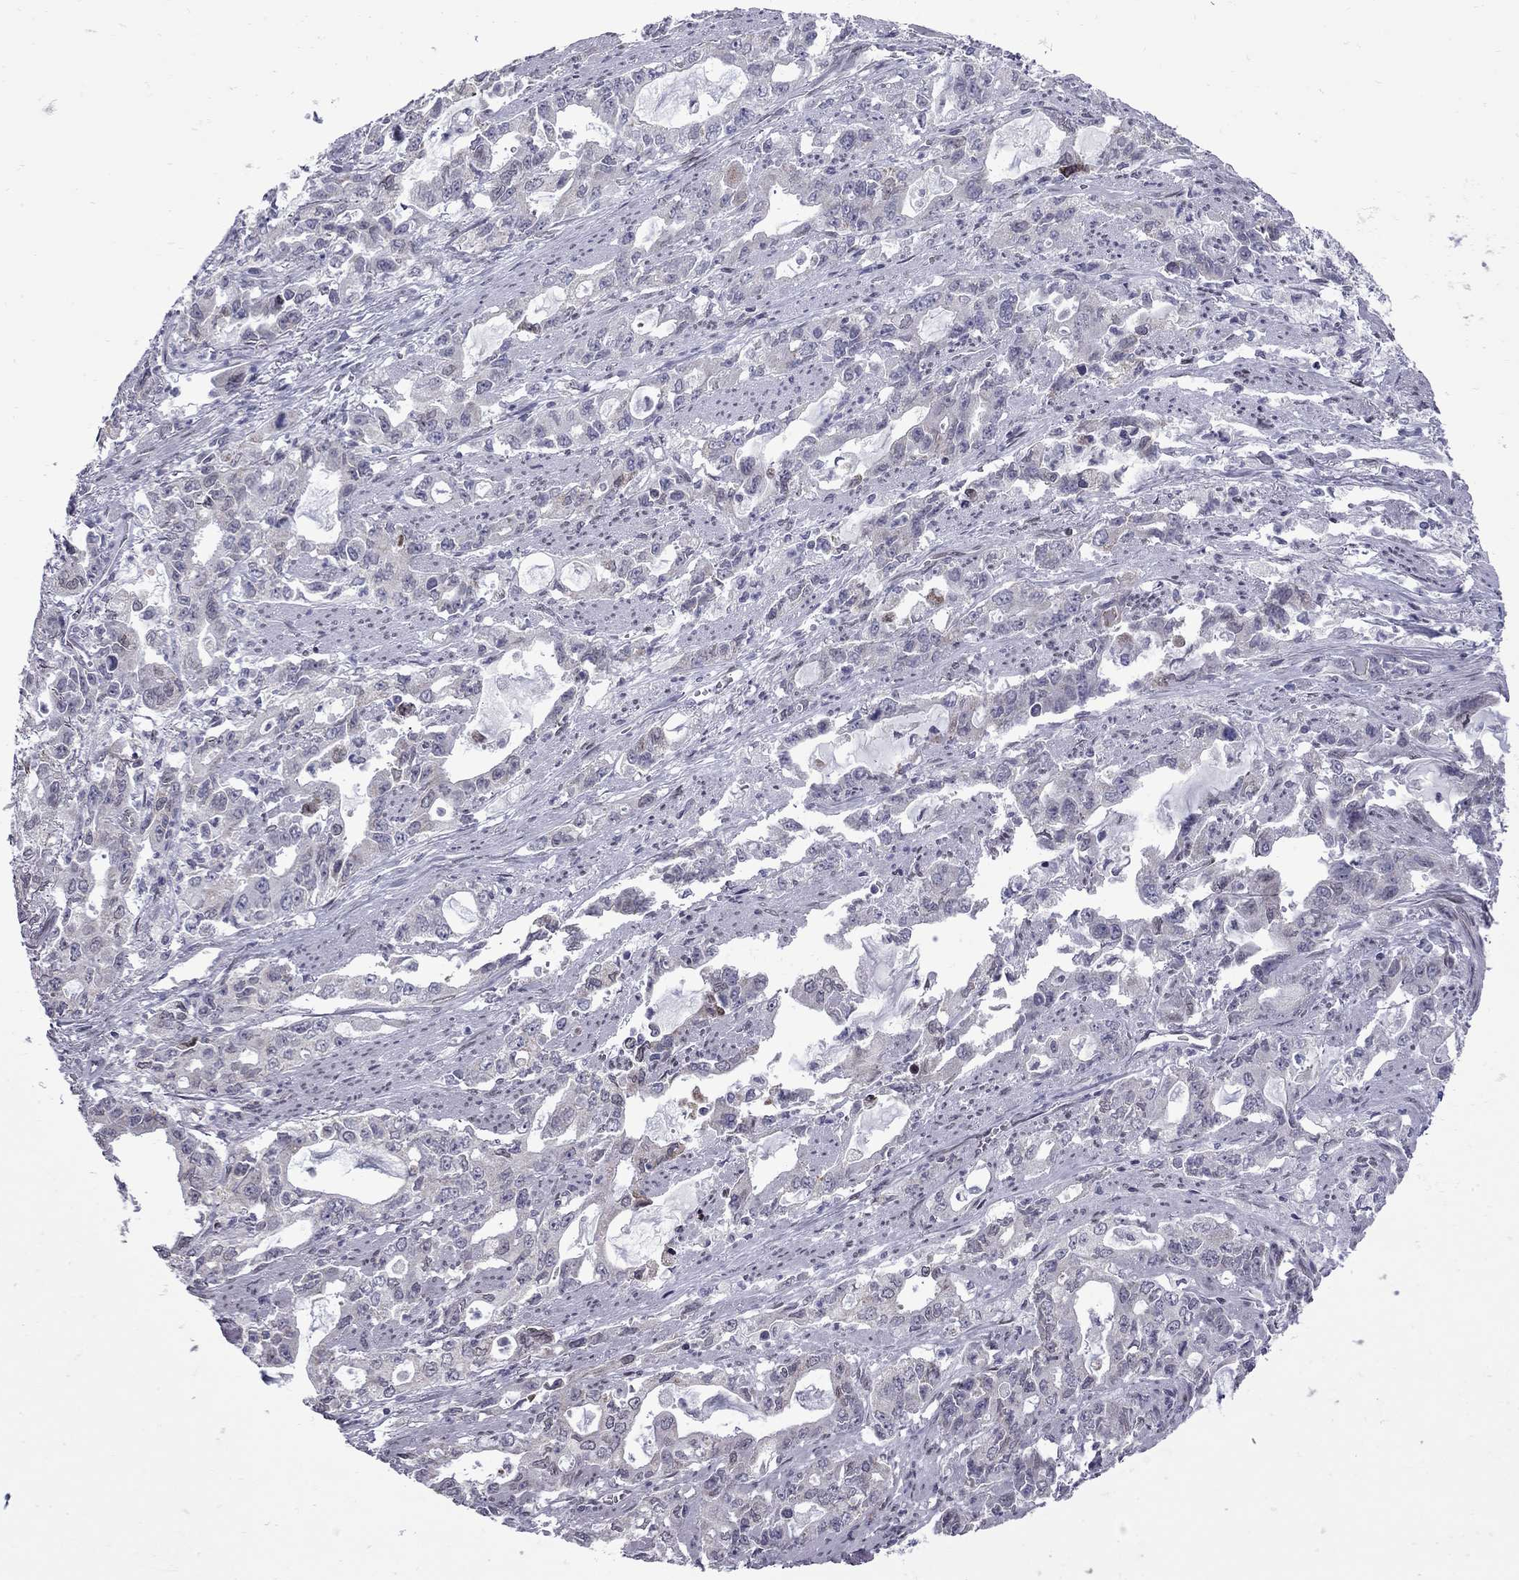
{"staining": {"intensity": "weak", "quantity": "<25%", "location": "cytoplasmic/membranous"}, "tissue": "stomach cancer", "cell_type": "Tumor cells", "image_type": "cancer", "snomed": [{"axis": "morphology", "description": "Adenocarcinoma, NOS"}, {"axis": "topography", "description": "Stomach, upper"}], "caption": "Tumor cells show no significant protein positivity in adenocarcinoma (stomach).", "gene": "CLTCL1", "patient": {"sex": "male", "age": 85}}